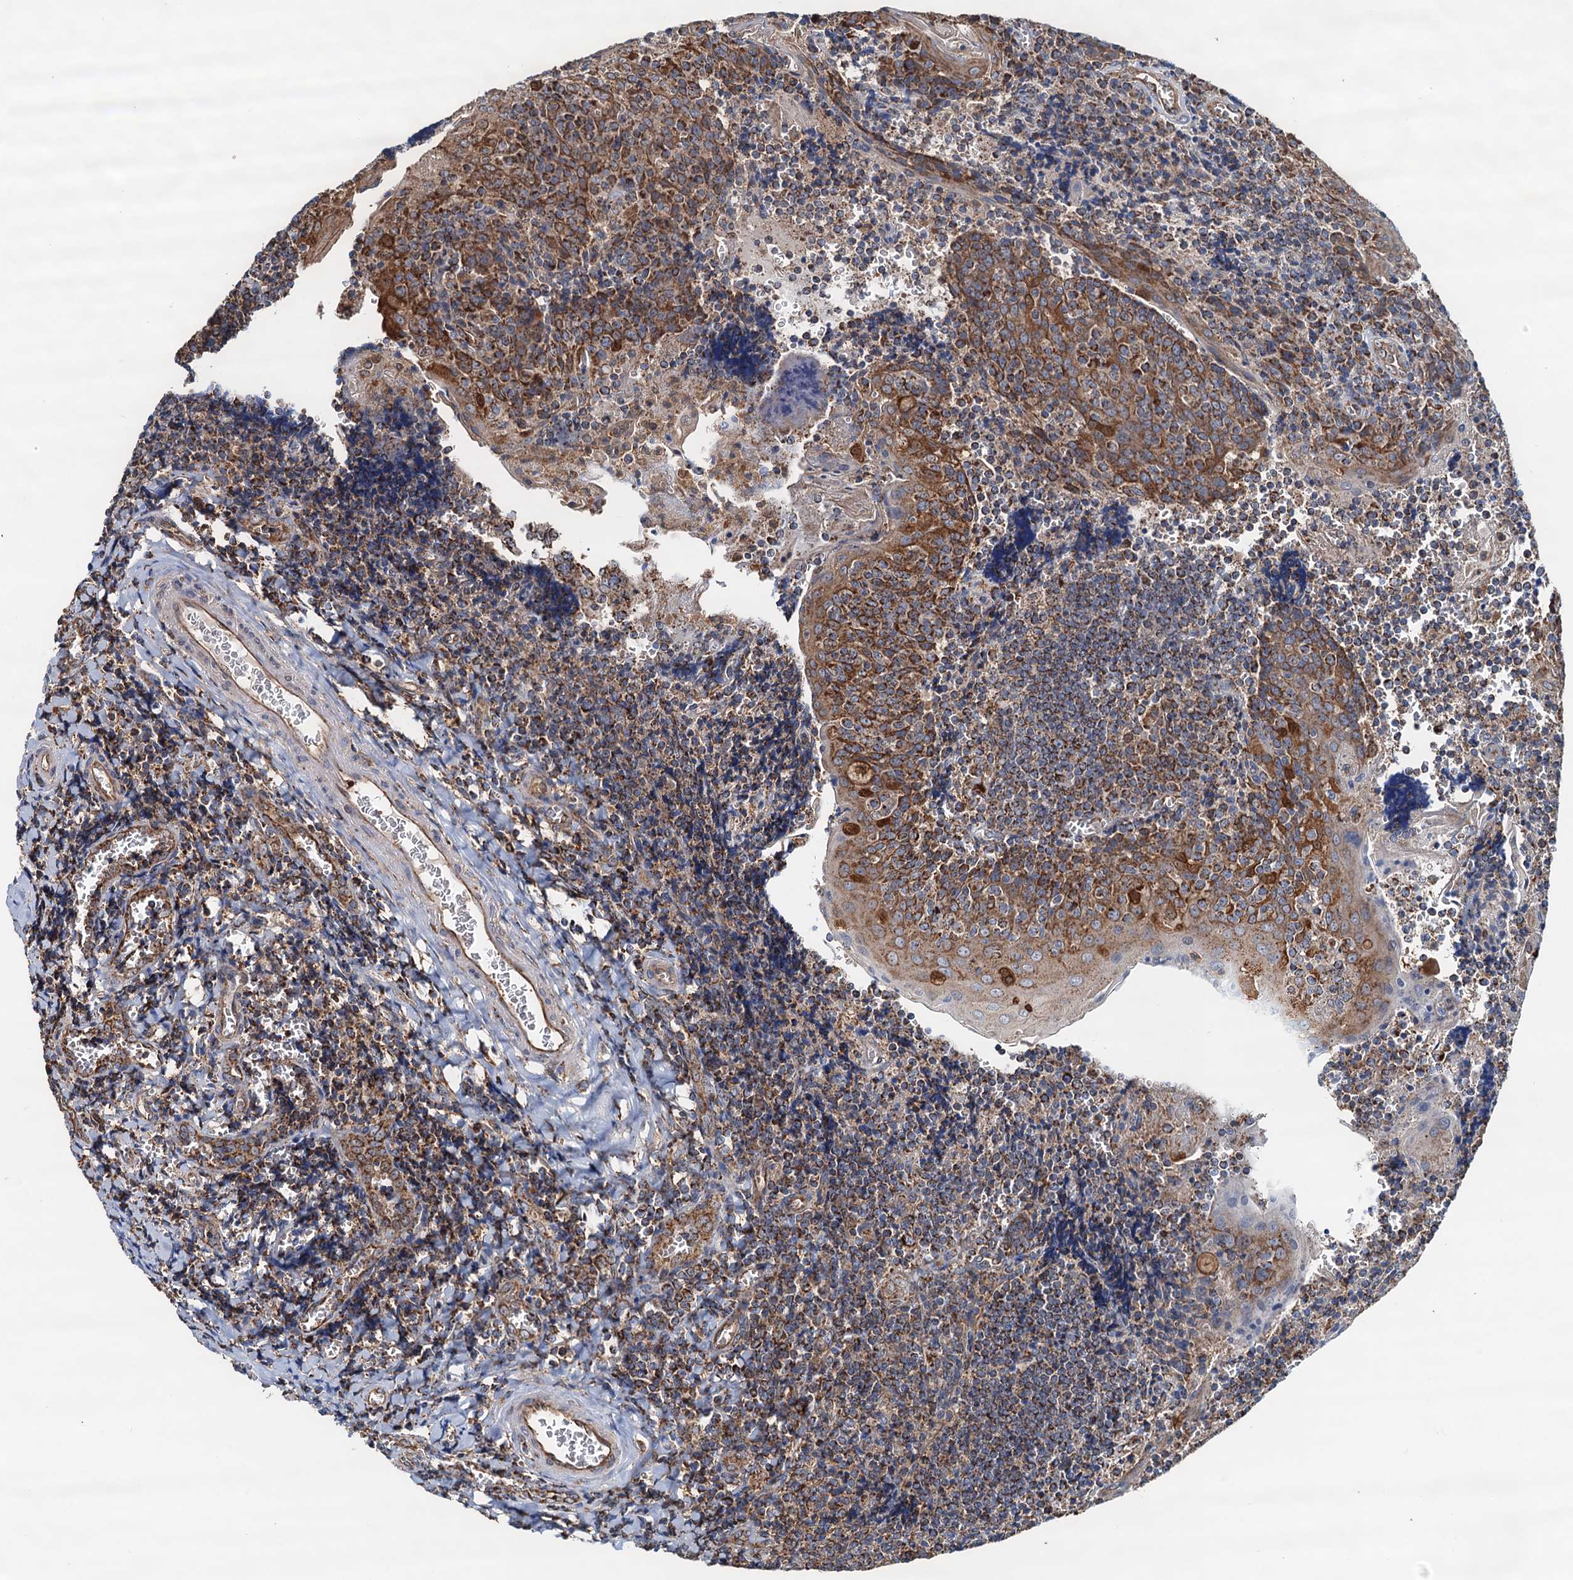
{"staining": {"intensity": "strong", "quantity": ">75%", "location": "cytoplasmic/membranous"}, "tissue": "tonsil", "cell_type": "Germinal center cells", "image_type": "normal", "snomed": [{"axis": "morphology", "description": "Normal tissue, NOS"}, {"axis": "topography", "description": "Tonsil"}], "caption": "Strong cytoplasmic/membranous staining is seen in about >75% of germinal center cells in benign tonsil. Nuclei are stained in blue.", "gene": "AAGAB", "patient": {"sex": "male", "age": 27}}